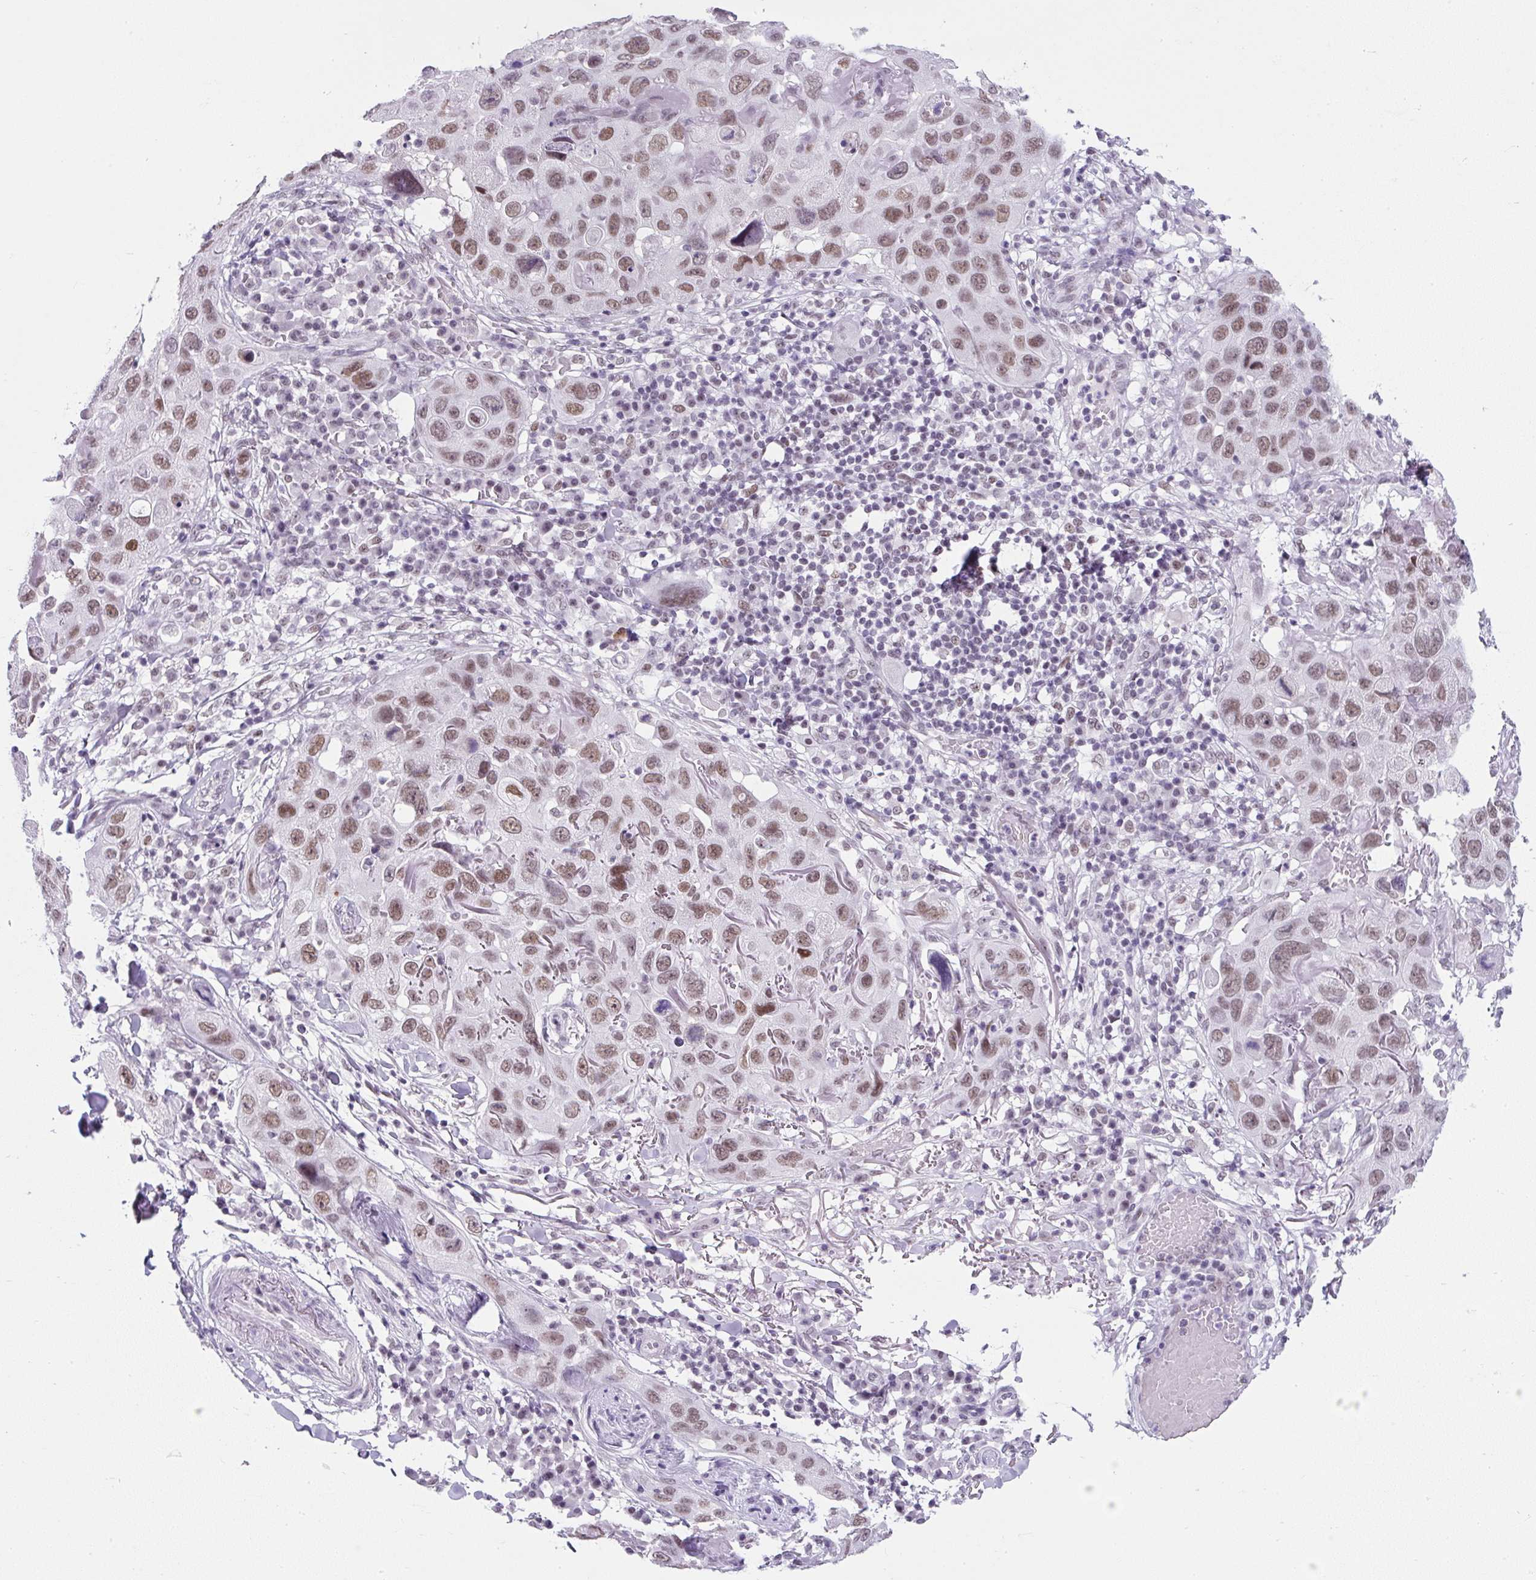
{"staining": {"intensity": "moderate", "quantity": ">75%", "location": "nuclear"}, "tissue": "skin cancer", "cell_type": "Tumor cells", "image_type": "cancer", "snomed": [{"axis": "morphology", "description": "Squamous cell carcinoma in situ, NOS"}, {"axis": "morphology", "description": "Squamous cell carcinoma, NOS"}, {"axis": "topography", "description": "Skin"}], "caption": "Skin squamous cell carcinoma in situ tissue exhibits moderate nuclear positivity in approximately >75% of tumor cells, visualized by immunohistochemistry.", "gene": "PLCXD2", "patient": {"sex": "male", "age": 93}}